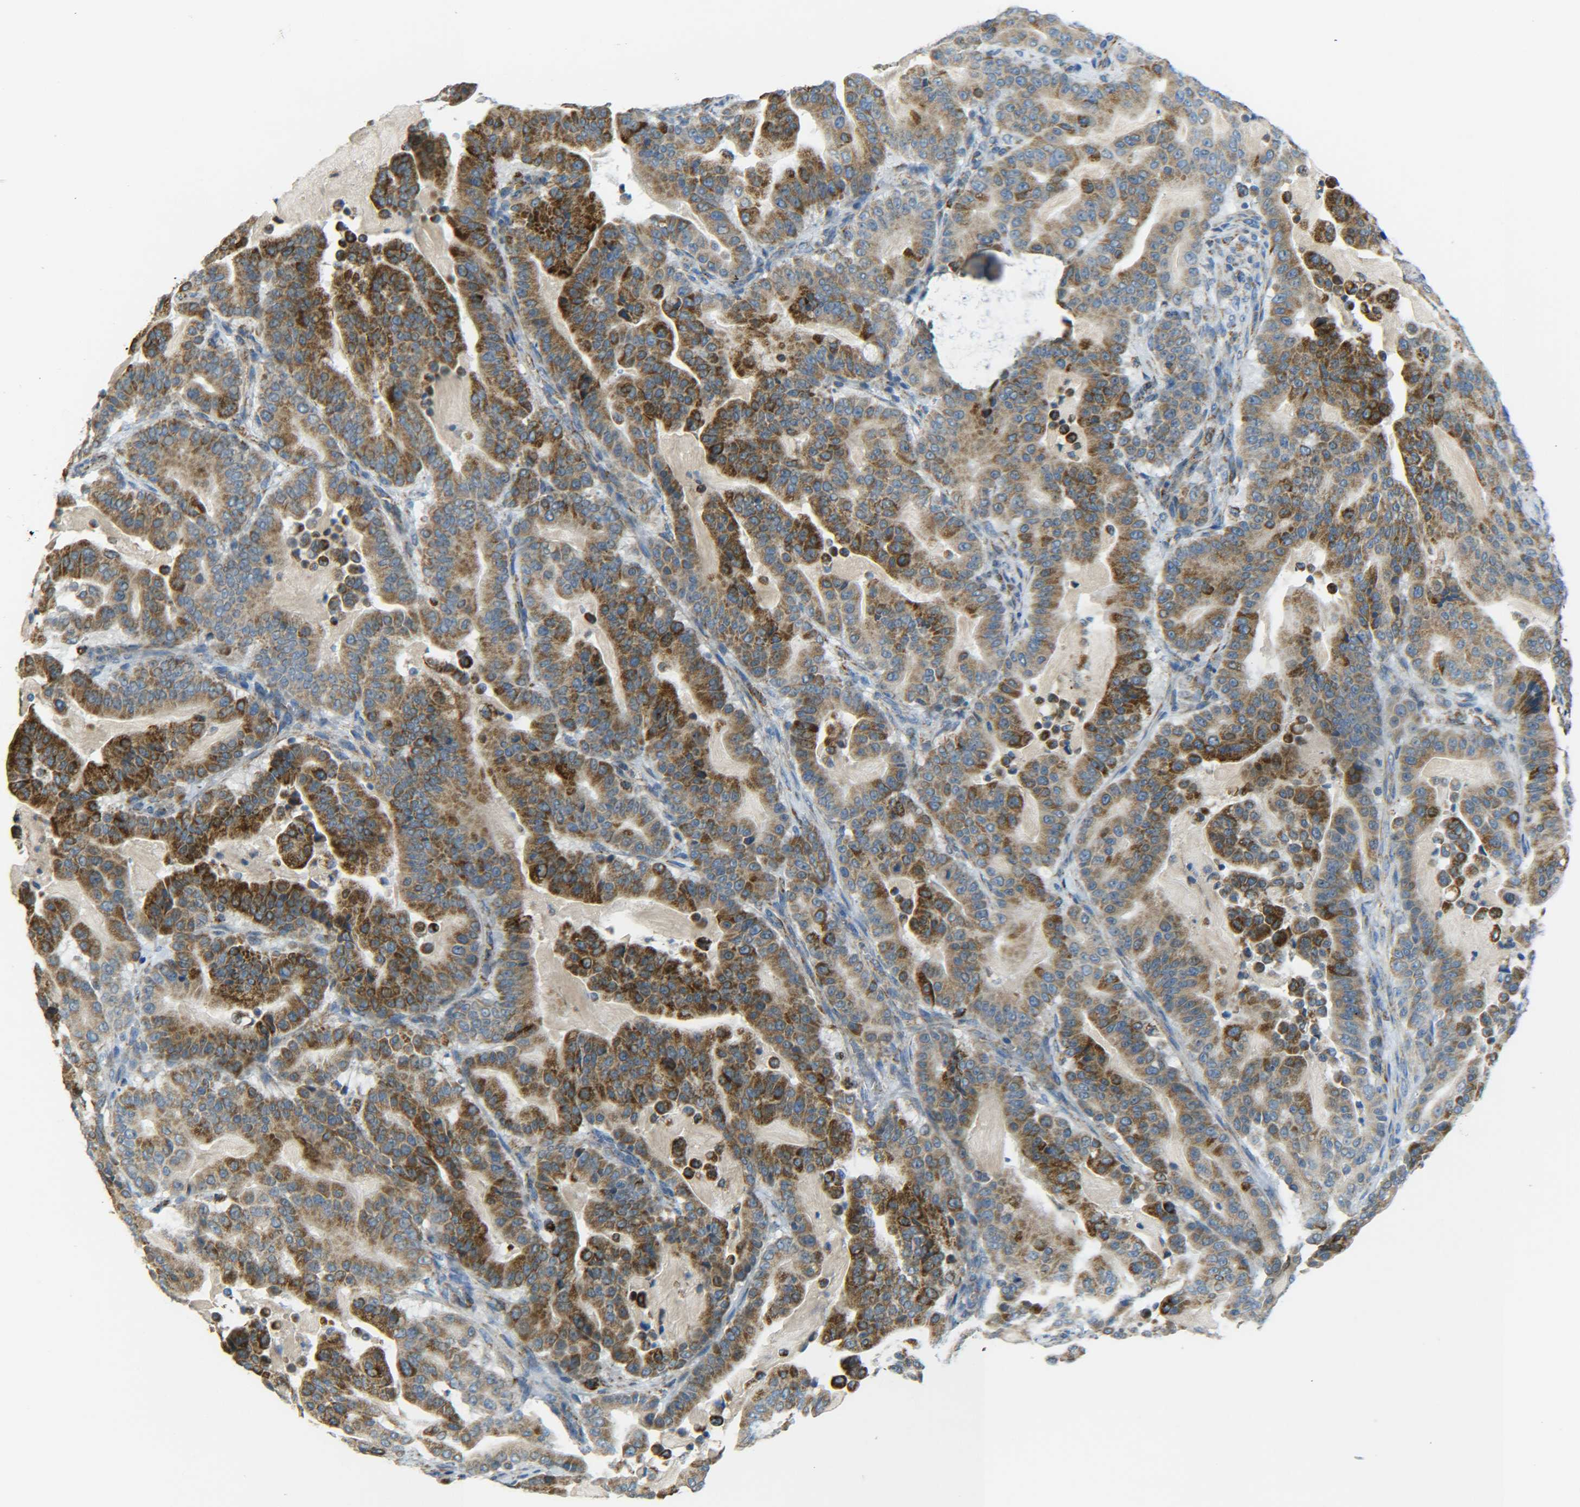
{"staining": {"intensity": "strong", "quantity": ">75%", "location": "cytoplasmic/membranous"}, "tissue": "pancreatic cancer", "cell_type": "Tumor cells", "image_type": "cancer", "snomed": [{"axis": "morphology", "description": "Adenocarcinoma, NOS"}, {"axis": "topography", "description": "Pancreas"}], "caption": "Protein positivity by immunohistochemistry (IHC) displays strong cytoplasmic/membranous expression in approximately >75% of tumor cells in pancreatic cancer.", "gene": "CYB5R1", "patient": {"sex": "male", "age": 63}}